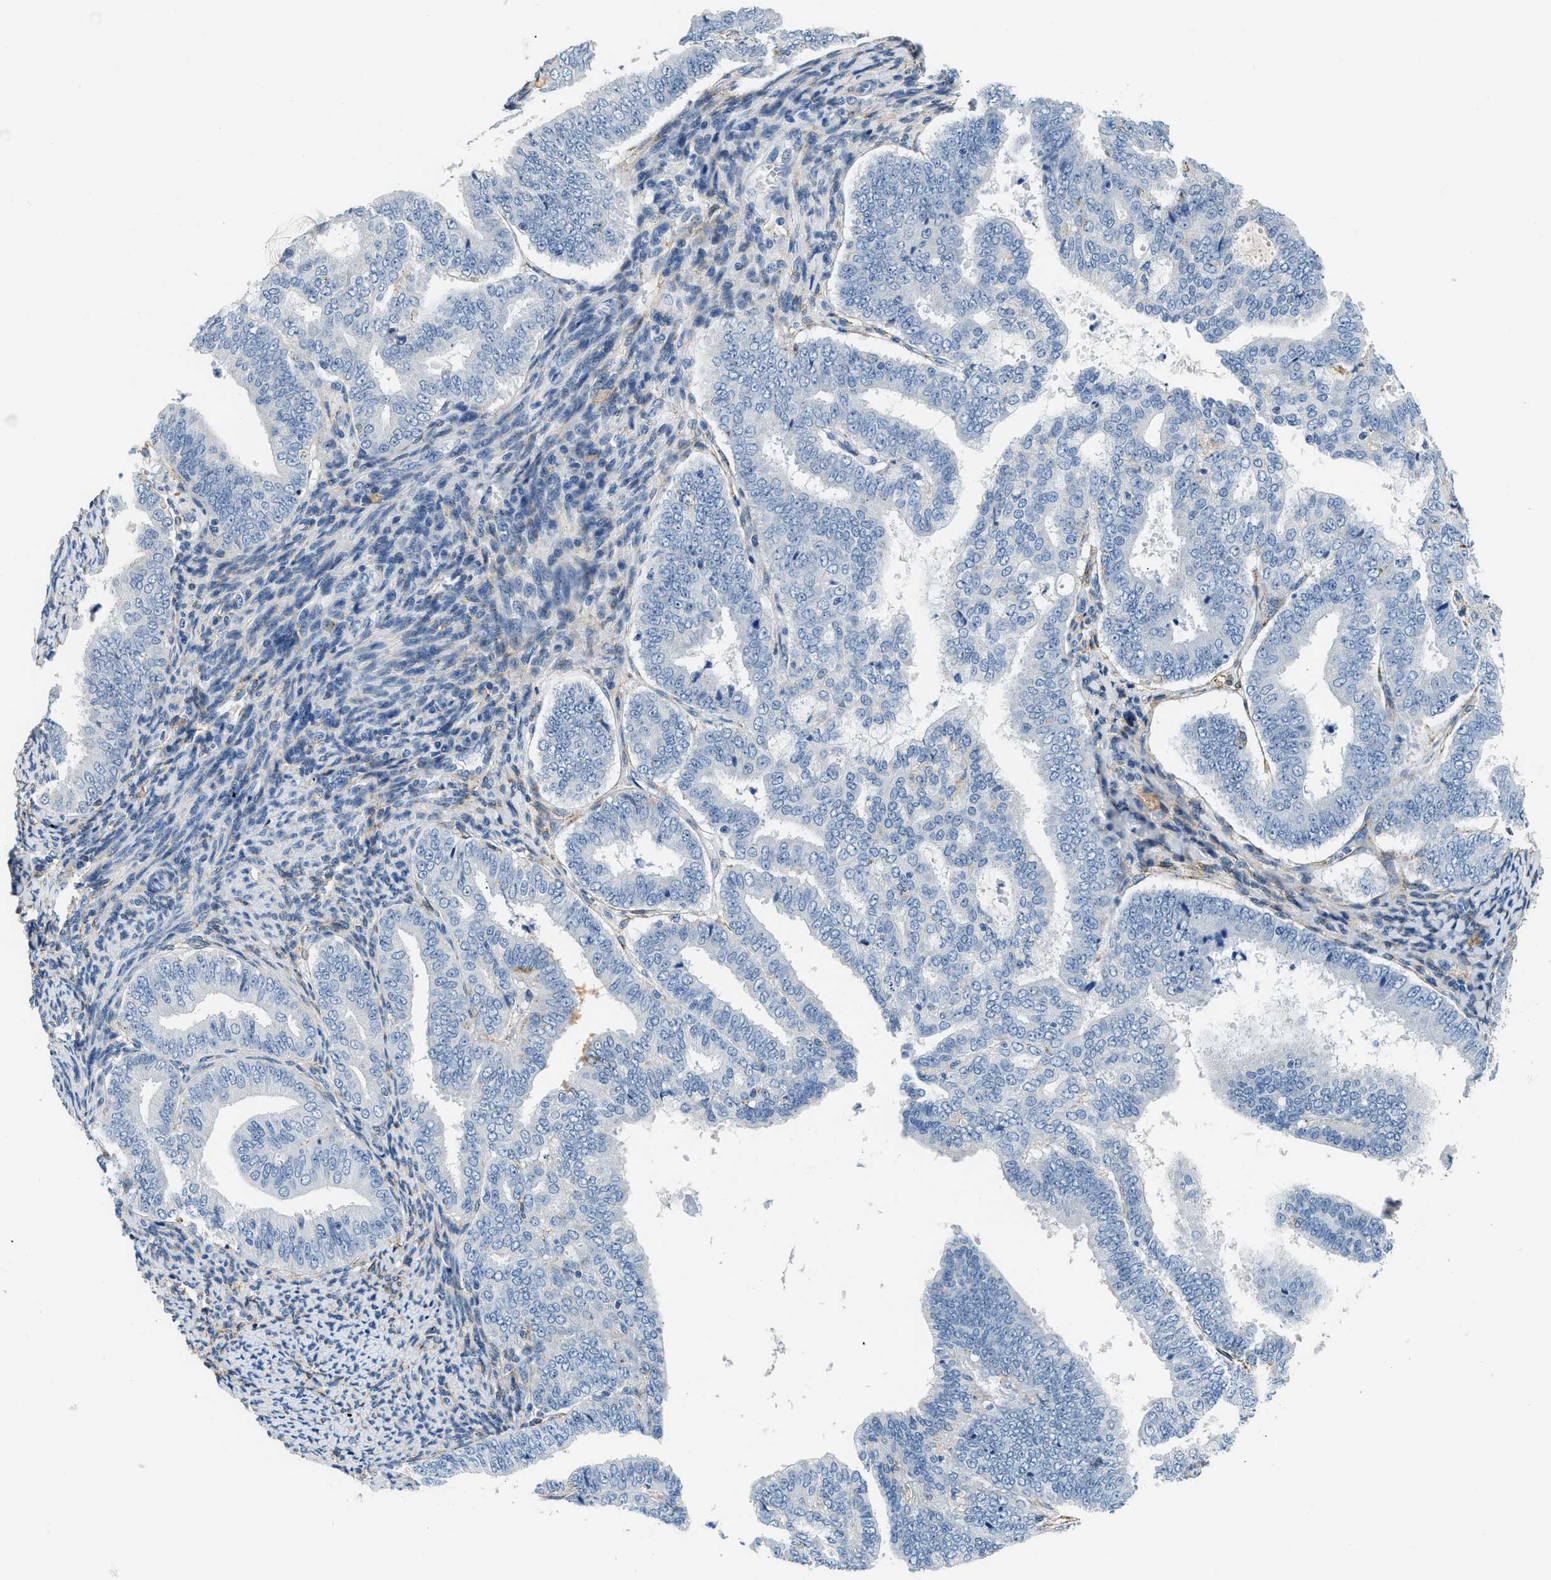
{"staining": {"intensity": "negative", "quantity": "none", "location": "none"}, "tissue": "endometrial cancer", "cell_type": "Tumor cells", "image_type": "cancer", "snomed": [{"axis": "morphology", "description": "Adenocarcinoma, NOS"}, {"axis": "topography", "description": "Endometrium"}], "caption": "Tumor cells are negative for protein expression in human endometrial adenocarcinoma. (Brightfield microscopy of DAB immunohistochemistry (IHC) at high magnification).", "gene": "LRP1", "patient": {"sex": "female", "age": 63}}